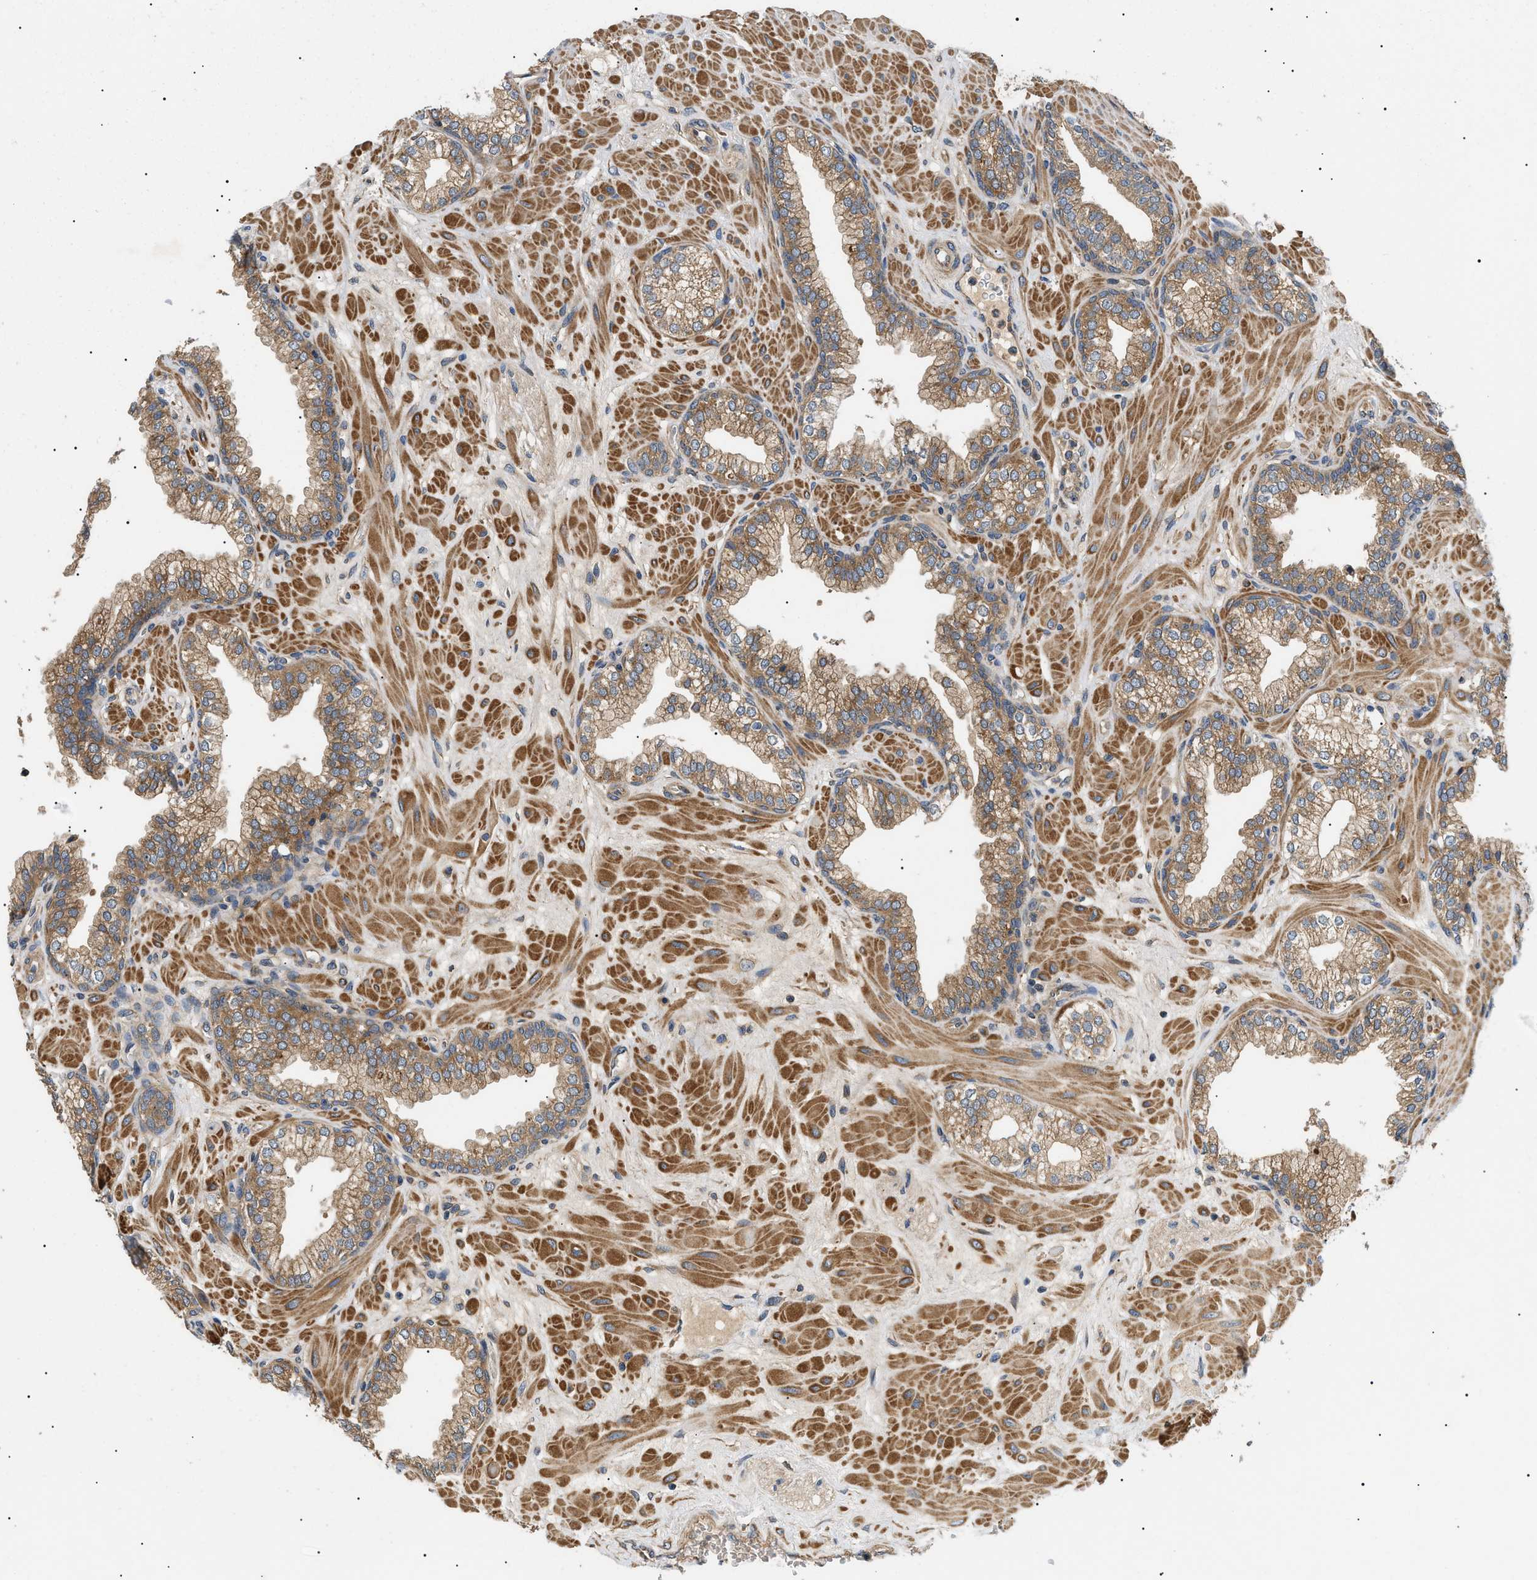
{"staining": {"intensity": "moderate", "quantity": ">75%", "location": "cytoplasmic/membranous"}, "tissue": "prostate", "cell_type": "Glandular cells", "image_type": "normal", "snomed": [{"axis": "morphology", "description": "Normal tissue, NOS"}, {"axis": "morphology", "description": "Urothelial carcinoma, Low grade"}, {"axis": "topography", "description": "Urinary bladder"}, {"axis": "topography", "description": "Prostate"}], "caption": "A medium amount of moderate cytoplasmic/membranous staining is present in approximately >75% of glandular cells in unremarkable prostate.", "gene": "PPM1B", "patient": {"sex": "male", "age": 60}}